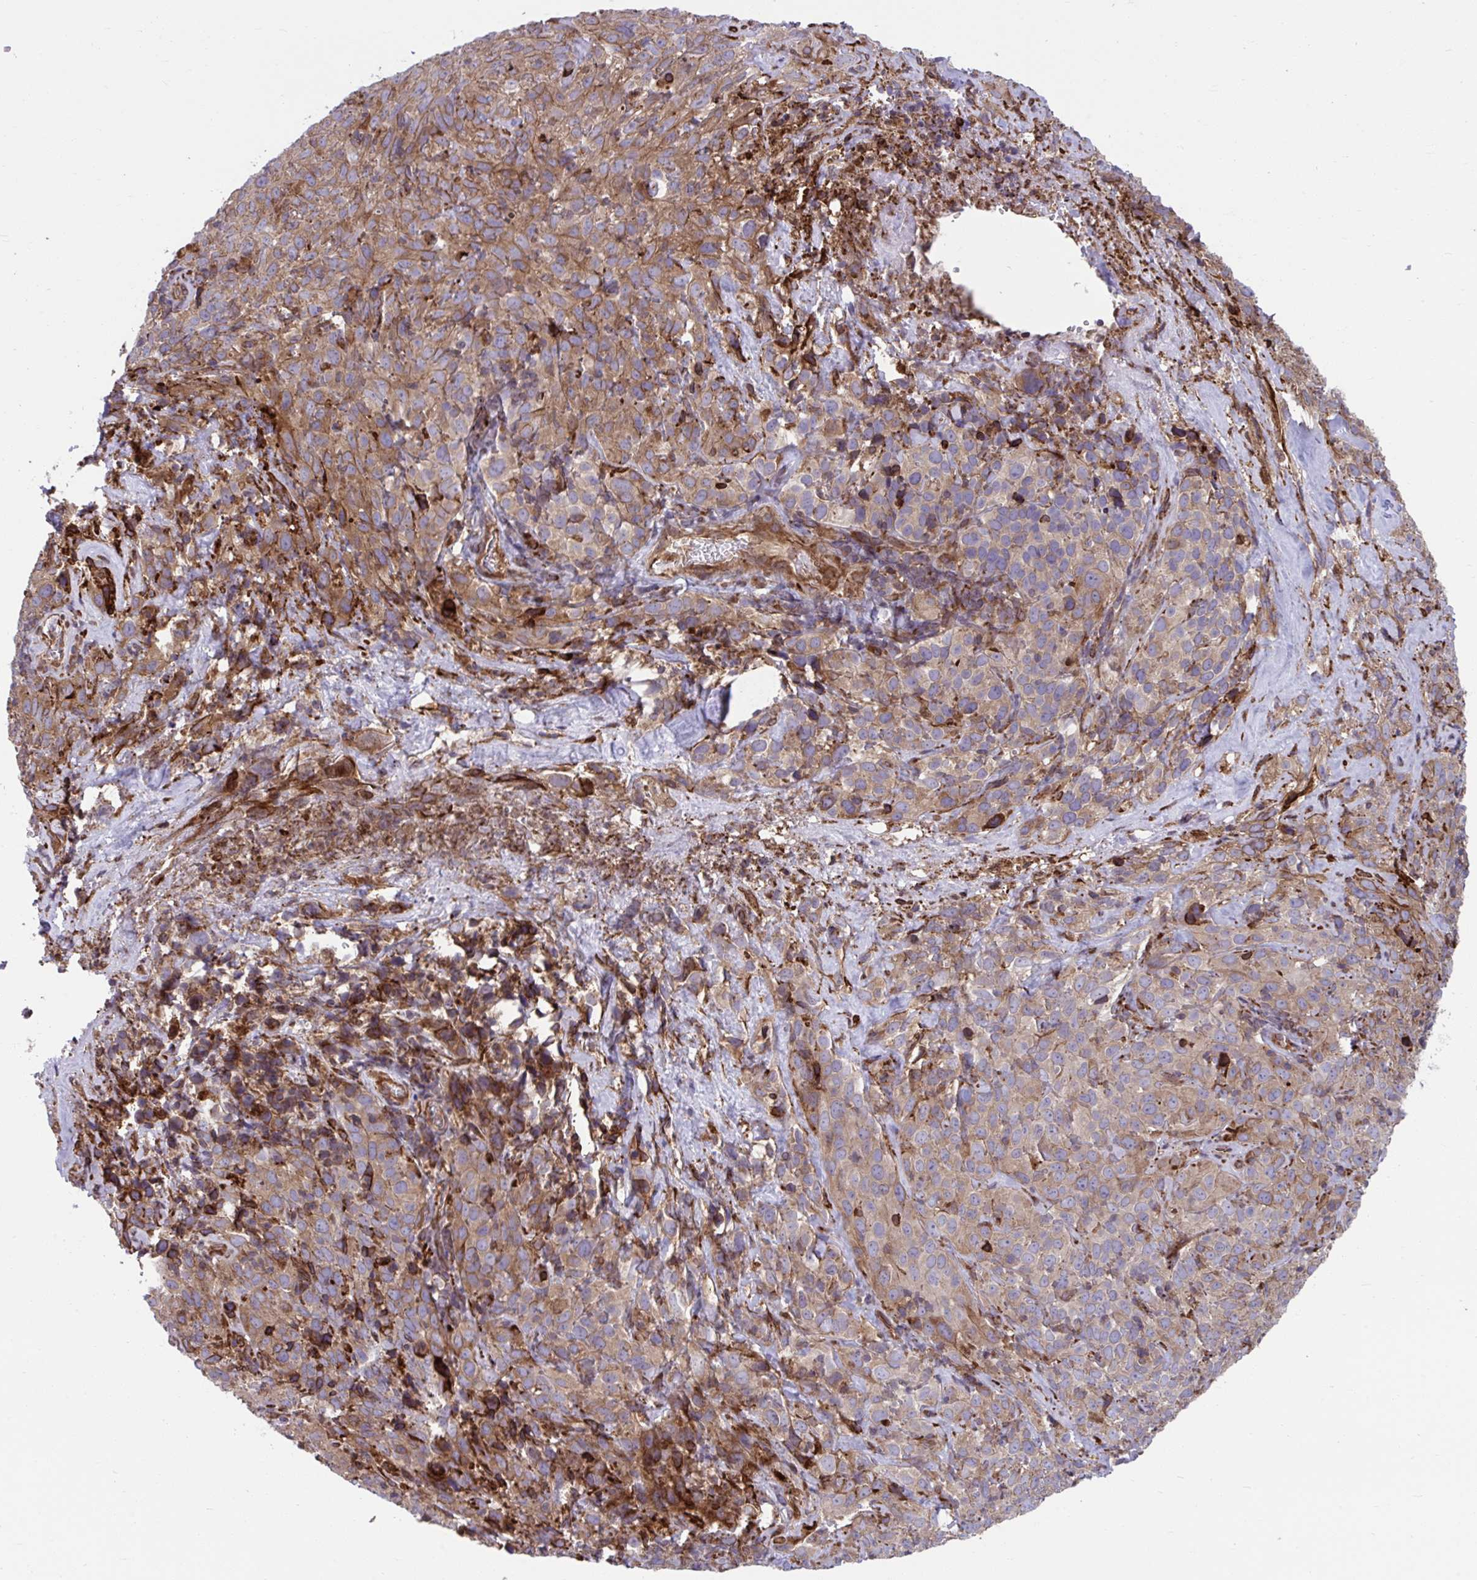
{"staining": {"intensity": "moderate", "quantity": ">75%", "location": "cytoplasmic/membranous"}, "tissue": "cervical cancer", "cell_type": "Tumor cells", "image_type": "cancer", "snomed": [{"axis": "morphology", "description": "Squamous cell carcinoma, NOS"}, {"axis": "topography", "description": "Cervix"}], "caption": "The micrograph exhibits staining of cervical squamous cell carcinoma, revealing moderate cytoplasmic/membranous protein positivity (brown color) within tumor cells.", "gene": "STIM2", "patient": {"sex": "female", "age": 51}}